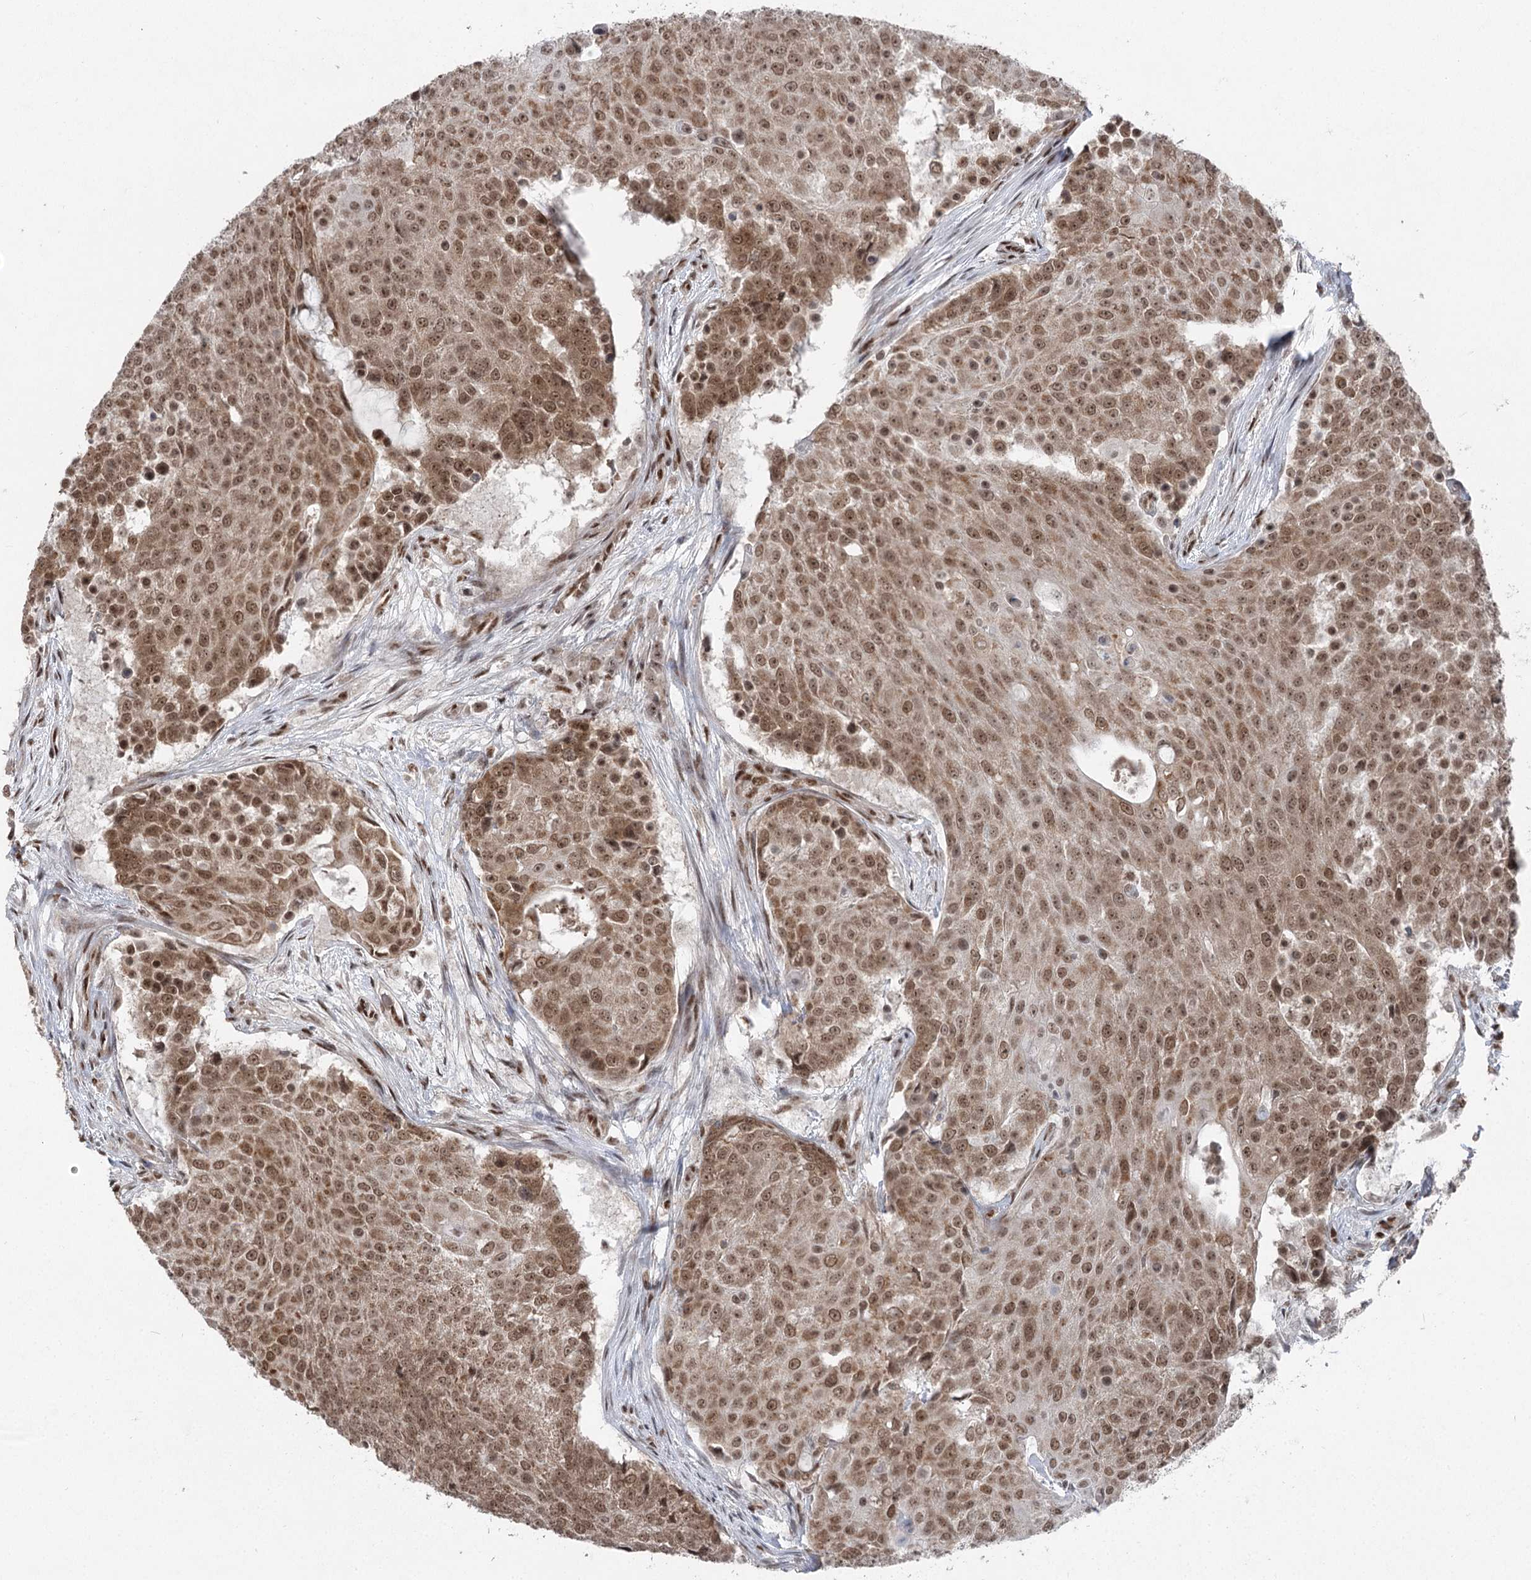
{"staining": {"intensity": "moderate", "quantity": ">75%", "location": "nuclear"}, "tissue": "urothelial cancer", "cell_type": "Tumor cells", "image_type": "cancer", "snomed": [{"axis": "morphology", "description": "Urothelial carcinoma, High grade"}, {"axis": "topography", "description": "Urinary bladder"}], "caption": "IHC staining of high-grade urothelial carcinoma, which shows medium levels of moderate nuclear positivity in about >75% of tumor cells indicating moderate nuclear protein staining. The staining was performed using DAB (brown) for protein detection and nuclei were counterstained in hematoxylin (blue).", "gene": "CGGBP1", "patient": {"sex": "female", "age": 63}}